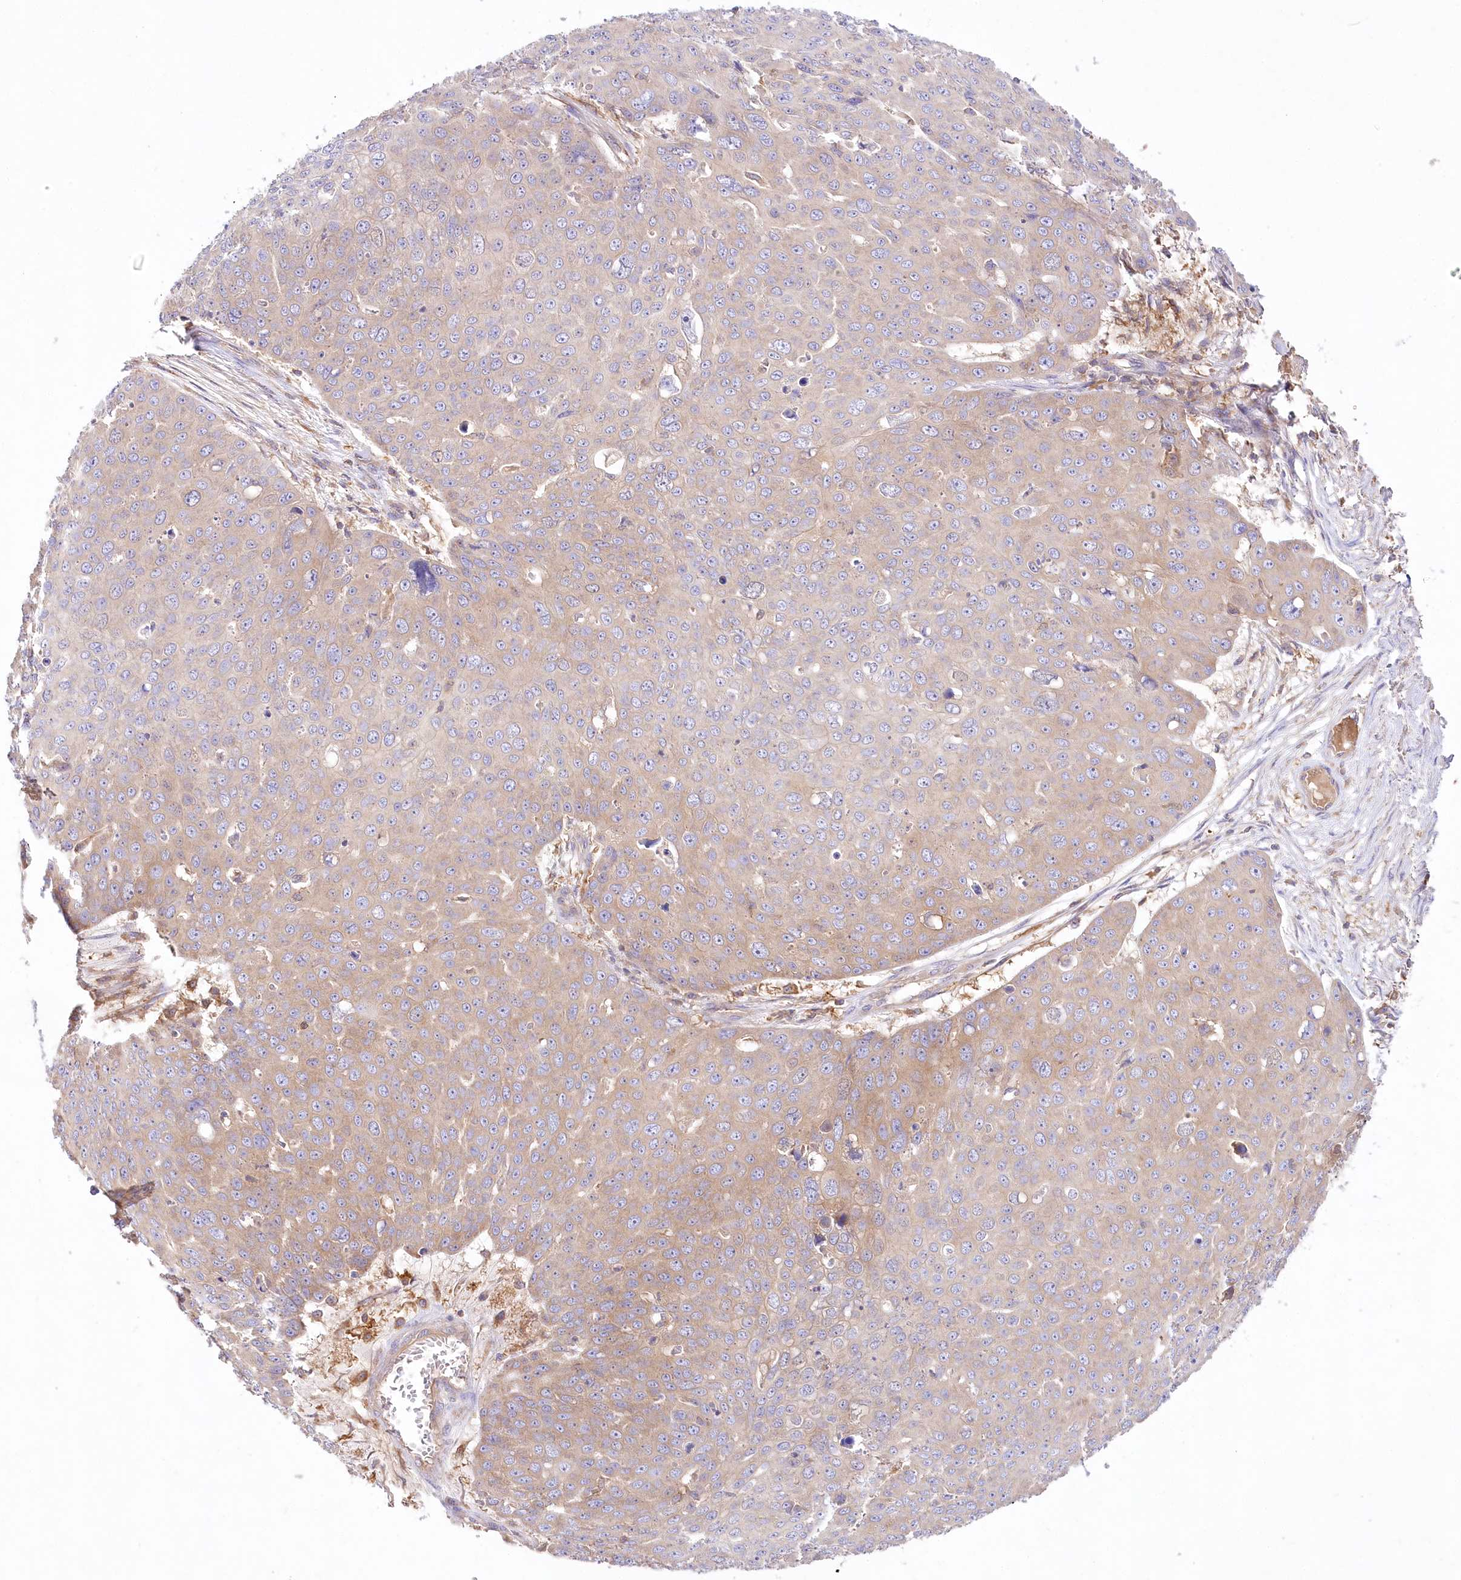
{"staining": {"intensity": "weak", "quantity": "<25%", "location": "cytoplasmic/membranous"}, "tissue": "skin cancer", "cell_type": "Tumor cells", "image_type": "cancer", "snomed": [{"axis": "morphology", "description": "Squamous cell carcinoma, NOS"}, {"axis": "topography", "description": "Skin"}], "caption": "This is an immunohistochemistry histopathology image of skin squamous cell carcinoma. There is no staining in tumor cells.", "gene": "ABRAXAS2", "patient": {"sex": "male", "age": 71}}